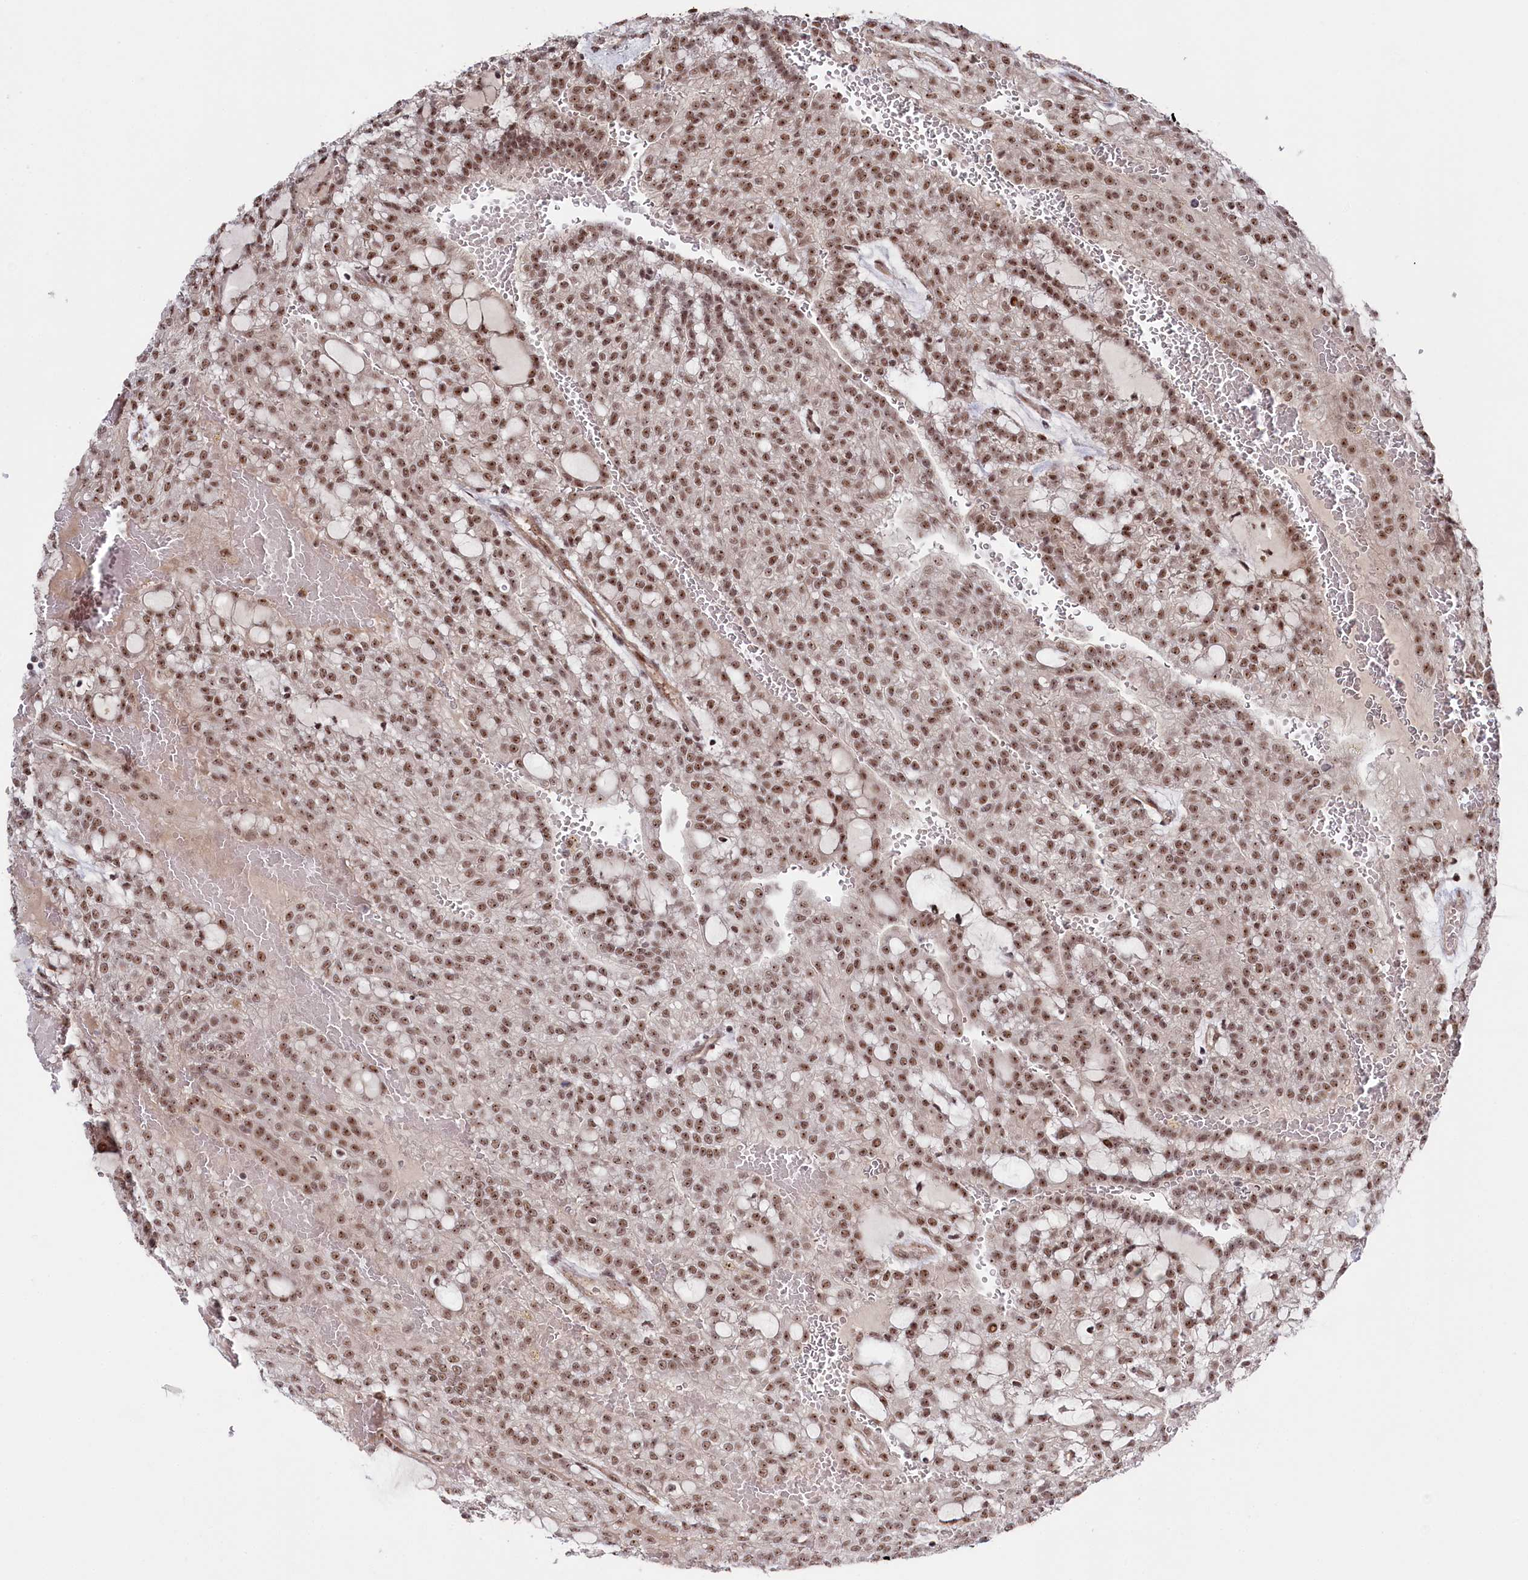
{"staining": {"intensity": "moderate", "quantity": ">75%", "location": "nuclear"}, "tissue": "renal cancer", "cell_type": "Tumor cells", "image_type": "cancer", "snomed": [{"axis": "morphology", "description": "Adenocarcinoma, NOS"}, {"axis": "topography", "description": "Kidney"}], "caption": "The micrograph displays a brown stain indicating the presence of a protein in the nuclear of tumor cells in renal cancer.", "gene": "POLR2H", "patient": {"sex": "male", "age": 63}}